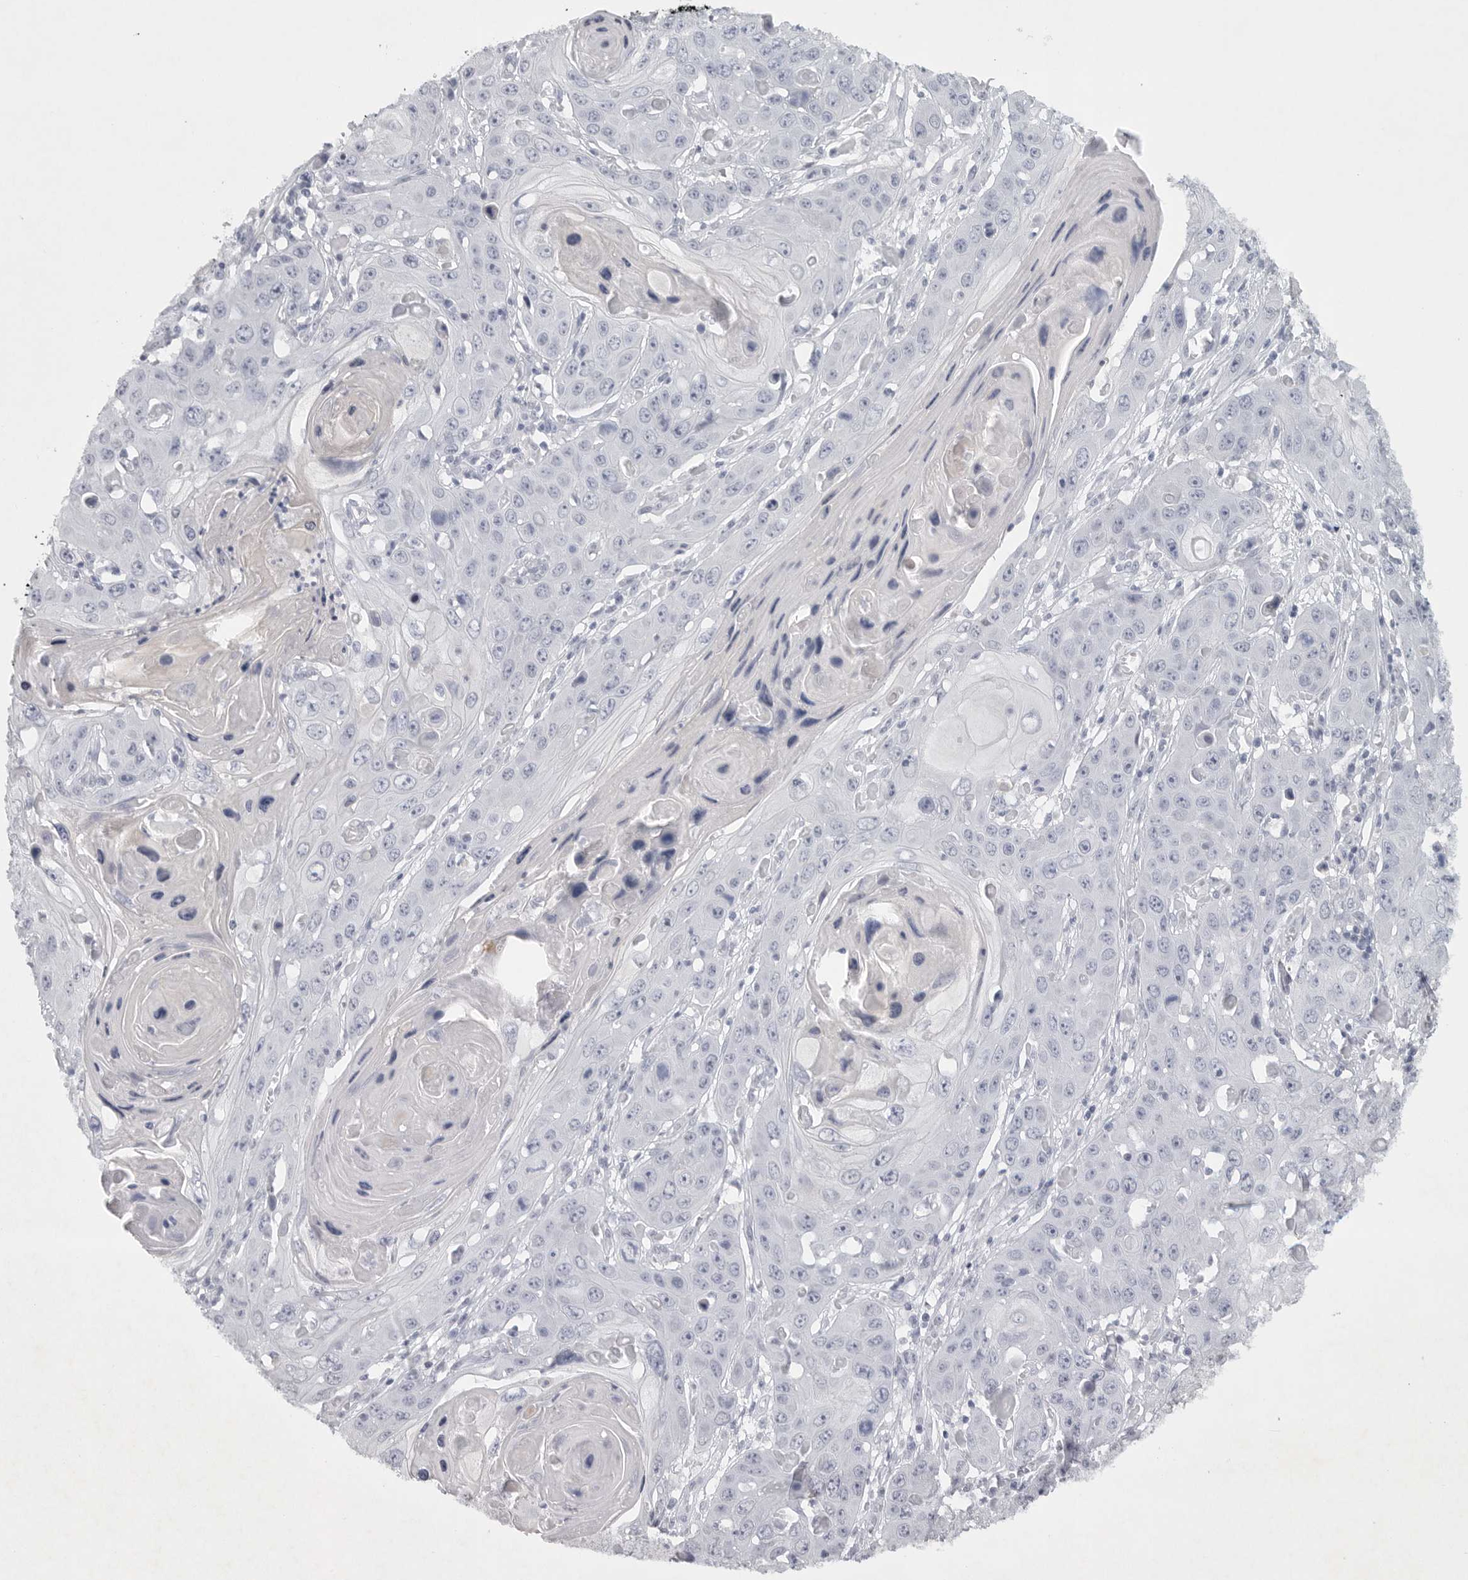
{"staining": {"intensity": "negative", "quantity": "none", "location": "none"}, "tissue": "skin cancer", "cell_type": "Tumor cells", "image_type": "cancer", "snomed": [{"axis": "morphology", "description": "Squamous cell carcinoma, NOS"}, {"axis": "topography", "description": "Skin"}], "caption": "There is no significant positivity in tumor cells of skin cancer.", "gene": "TNR", "patient": {"sex": "male", "age": 55}}